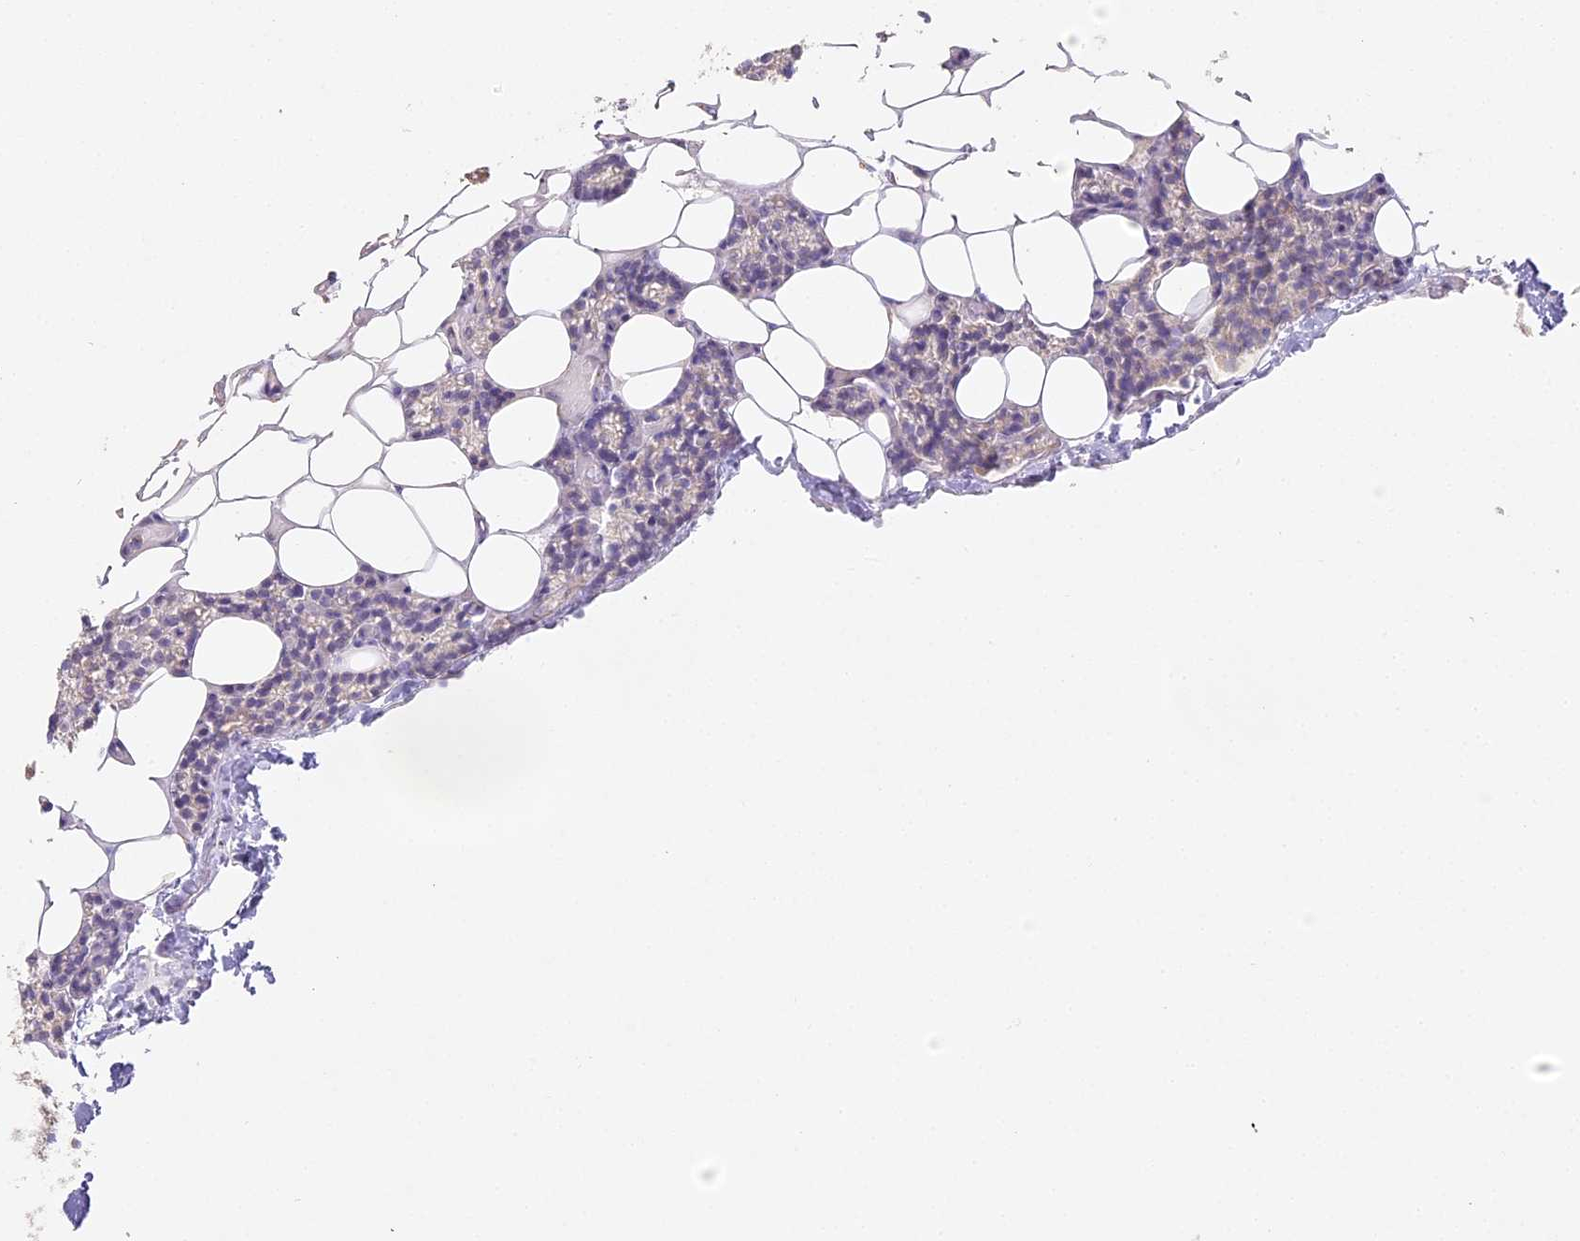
{"staining": {"intensity": "negative", "quantity": "none", "location": "none"}, "tissue": "parathyroid gland", "cell_type": "Glandular cells", "image_type": "normal", "snomed": [{"axis": "morphology", "description": "Normal tissue, NOS"}, {"axis": "topography", "description": "Parathyroid gland"}], "caption": "Image shows no protein positivity in glandular cells of normal parathyroid gland.", "gene": "MED28", "patient": {"sex": "male", "age": 75}}